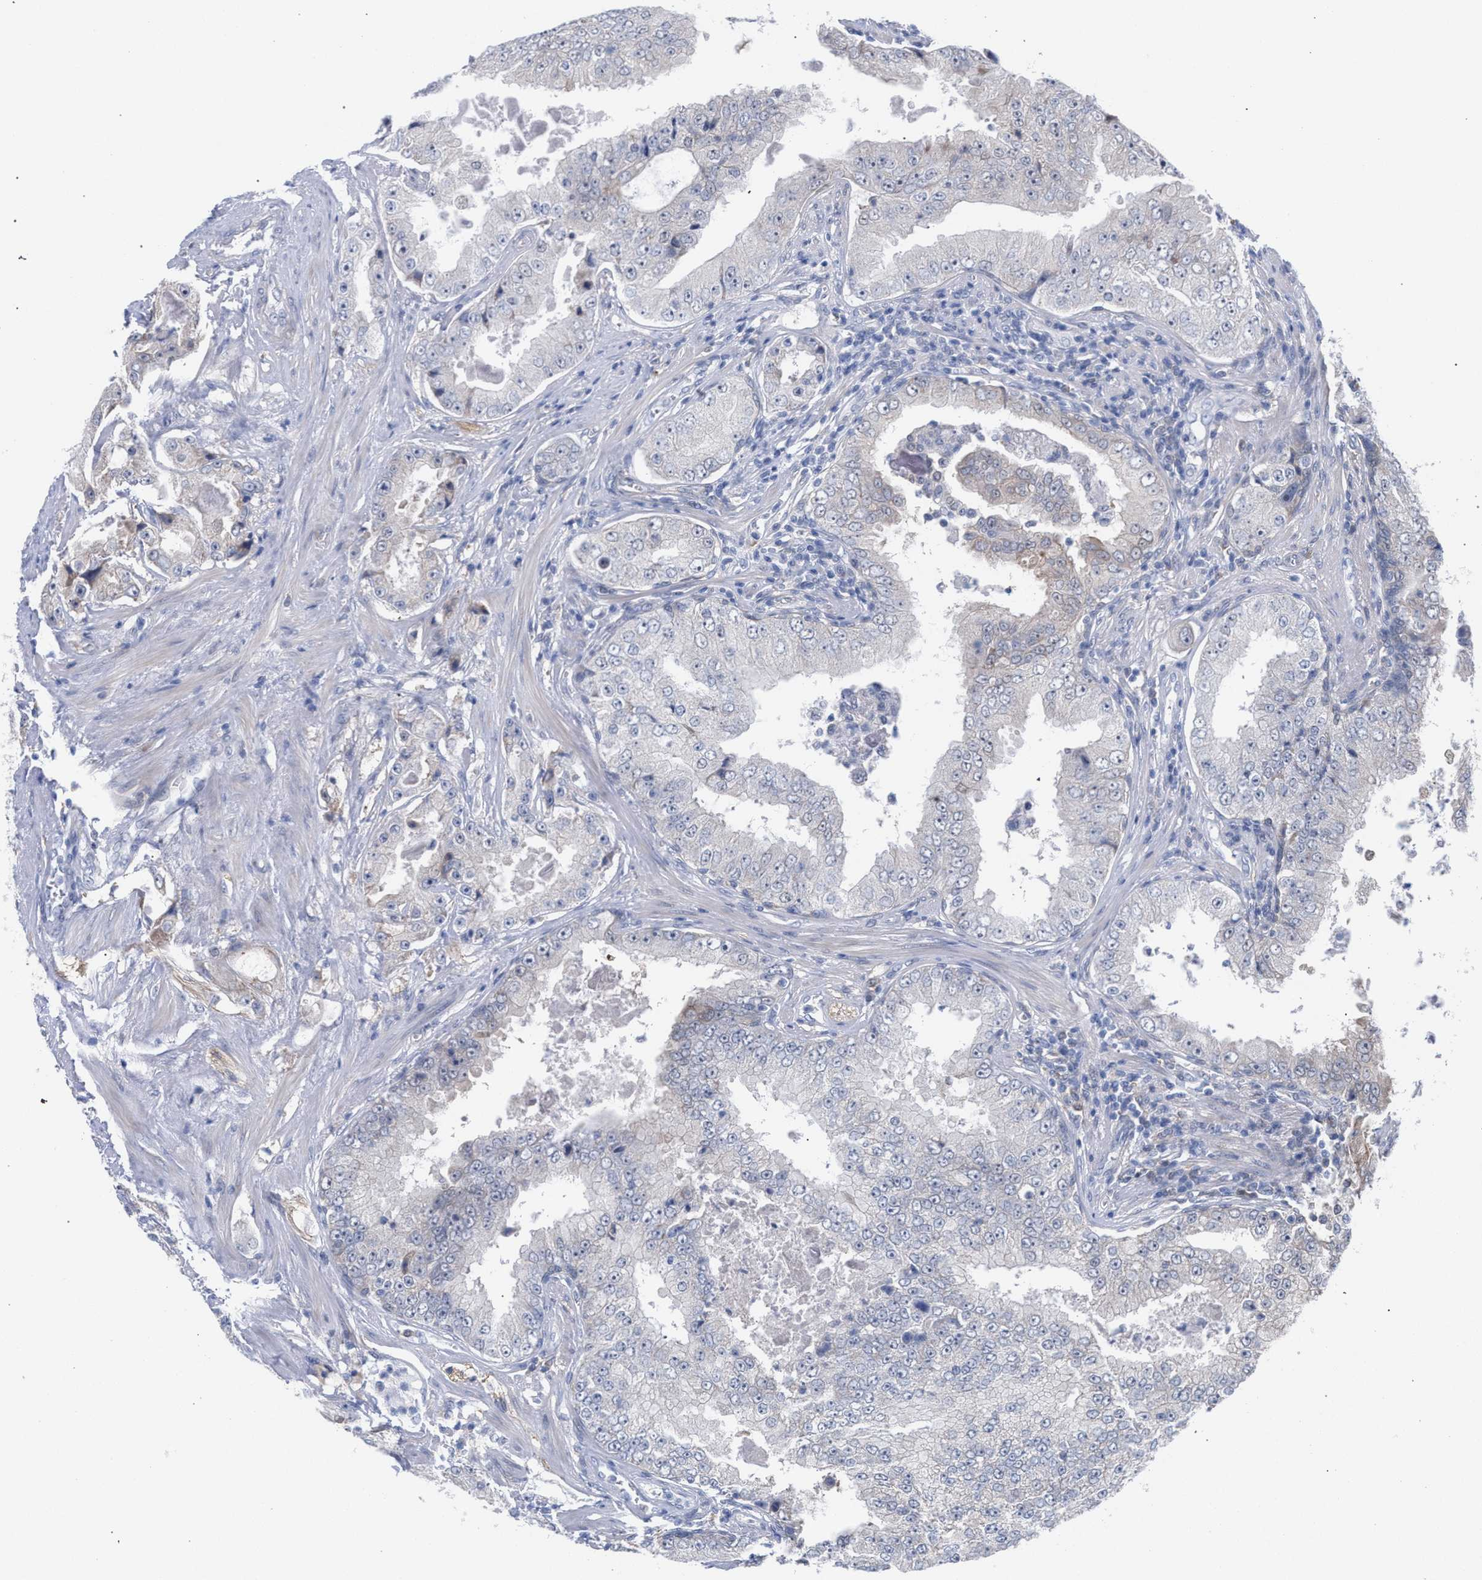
{"staining": {"intensity": "negative", "quantity": "none", "location": "none"}, "tissue": "prostate cancer", "cell_type": "Tumor cells", "image_type": "cancer", "snomed": [{"axis": "morphology", "description": "Adenocarcinoma, High grade"}, {"axis": "topography", "description": "Prostate"}], "caption": "A micrograph of prostate cancer (high-grade adenocarcinoma) stained for a protein reveals no brown staining in tumor cells.", "gene": "FHOD3", "patient": {"sex": "male", "age": 73}}